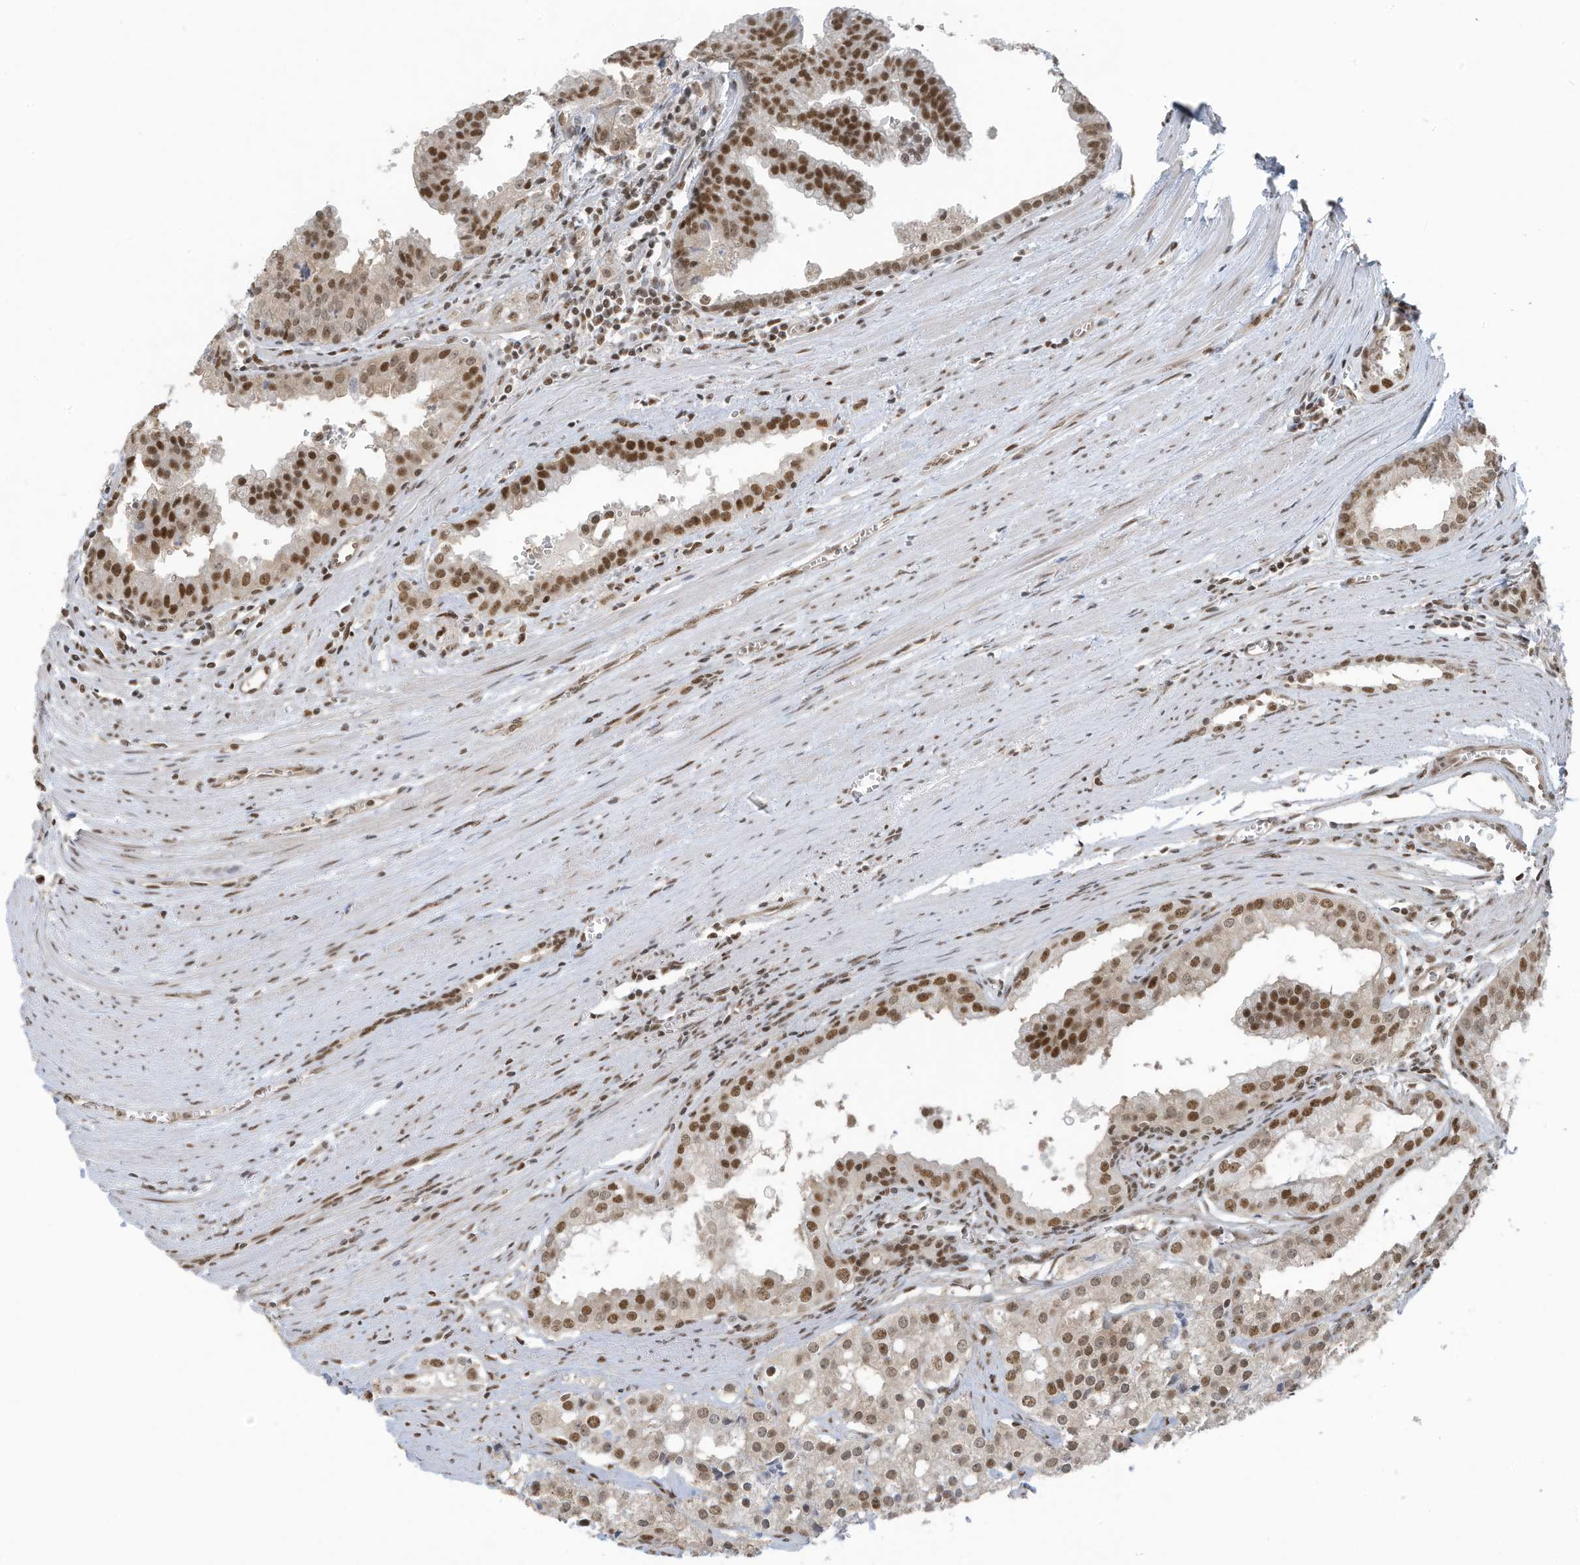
{"staining": {"intensity": "moderate", "quantity": ">75%", "location": "nuclear"}, "tissue": "prostate cancer", "cell_type": "Tumor cells", "image_type": "cancer", "snomed": [{"axis": "morphology", "description": "Adenocarcinoma, High grade"}, {"axis": "topography", "description": "Prostate"}], "caption": "A medium amount of moderate nuclear expression is identified in approximately >75% of tumor cells in prostate cancer tissue. (brown staining indicates protein expression, while blue staining denotes nuclei).", "gene": "DBR1", "patient": {"sex": "male", "age": 68}}